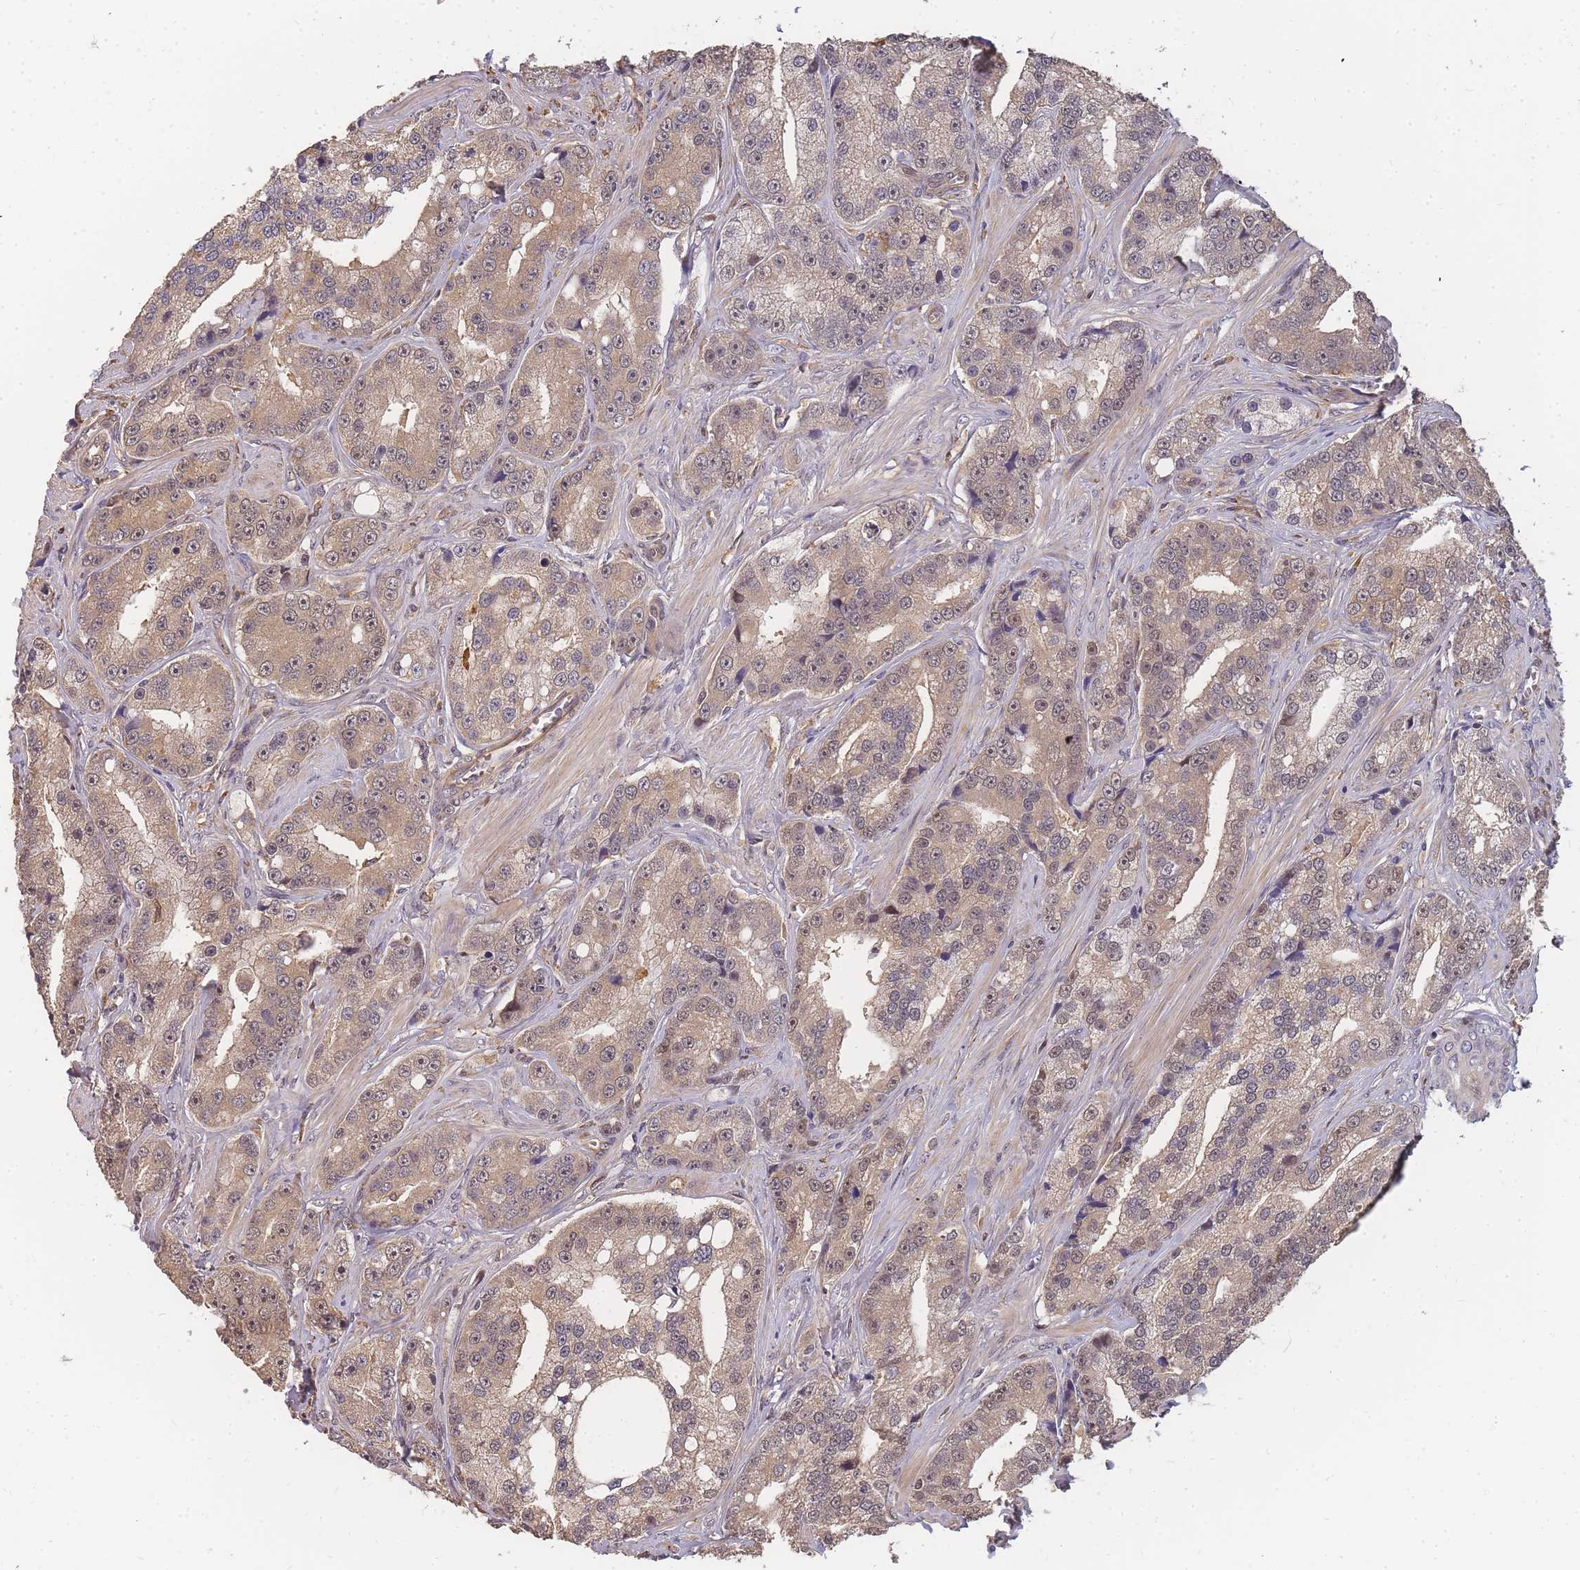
{"staining": {"intensity": "moderate", "quantity": "25%-75%", "location": "cytoplasmic/membranous,nuclear"}, "tissue": "prostate cancer", "cell_type": "Tumor cells", "image_type": "cancer", "snomed": [{"axis": "morphology", "description": "Adenocarcinoma, High grade"}, {"axis": "topography", "description": "Prostate"}], "caption": "Immunohistochemical staining of prostate cancer (adenocarcinoma (high-grade)) exhibits medium levels of moderate cytoplasmic/membranous and nuclear protein positivity in approximately 25%-75% of tumor cells. (Stains: DAB (3,3'-diaminobenzidine) in brown, nuclei in blue, Microscopy: brightfield microscopy at high magnification).", "gene": "CDKN2AIPNL", "patient": {"sex": "male", "age": 74}}